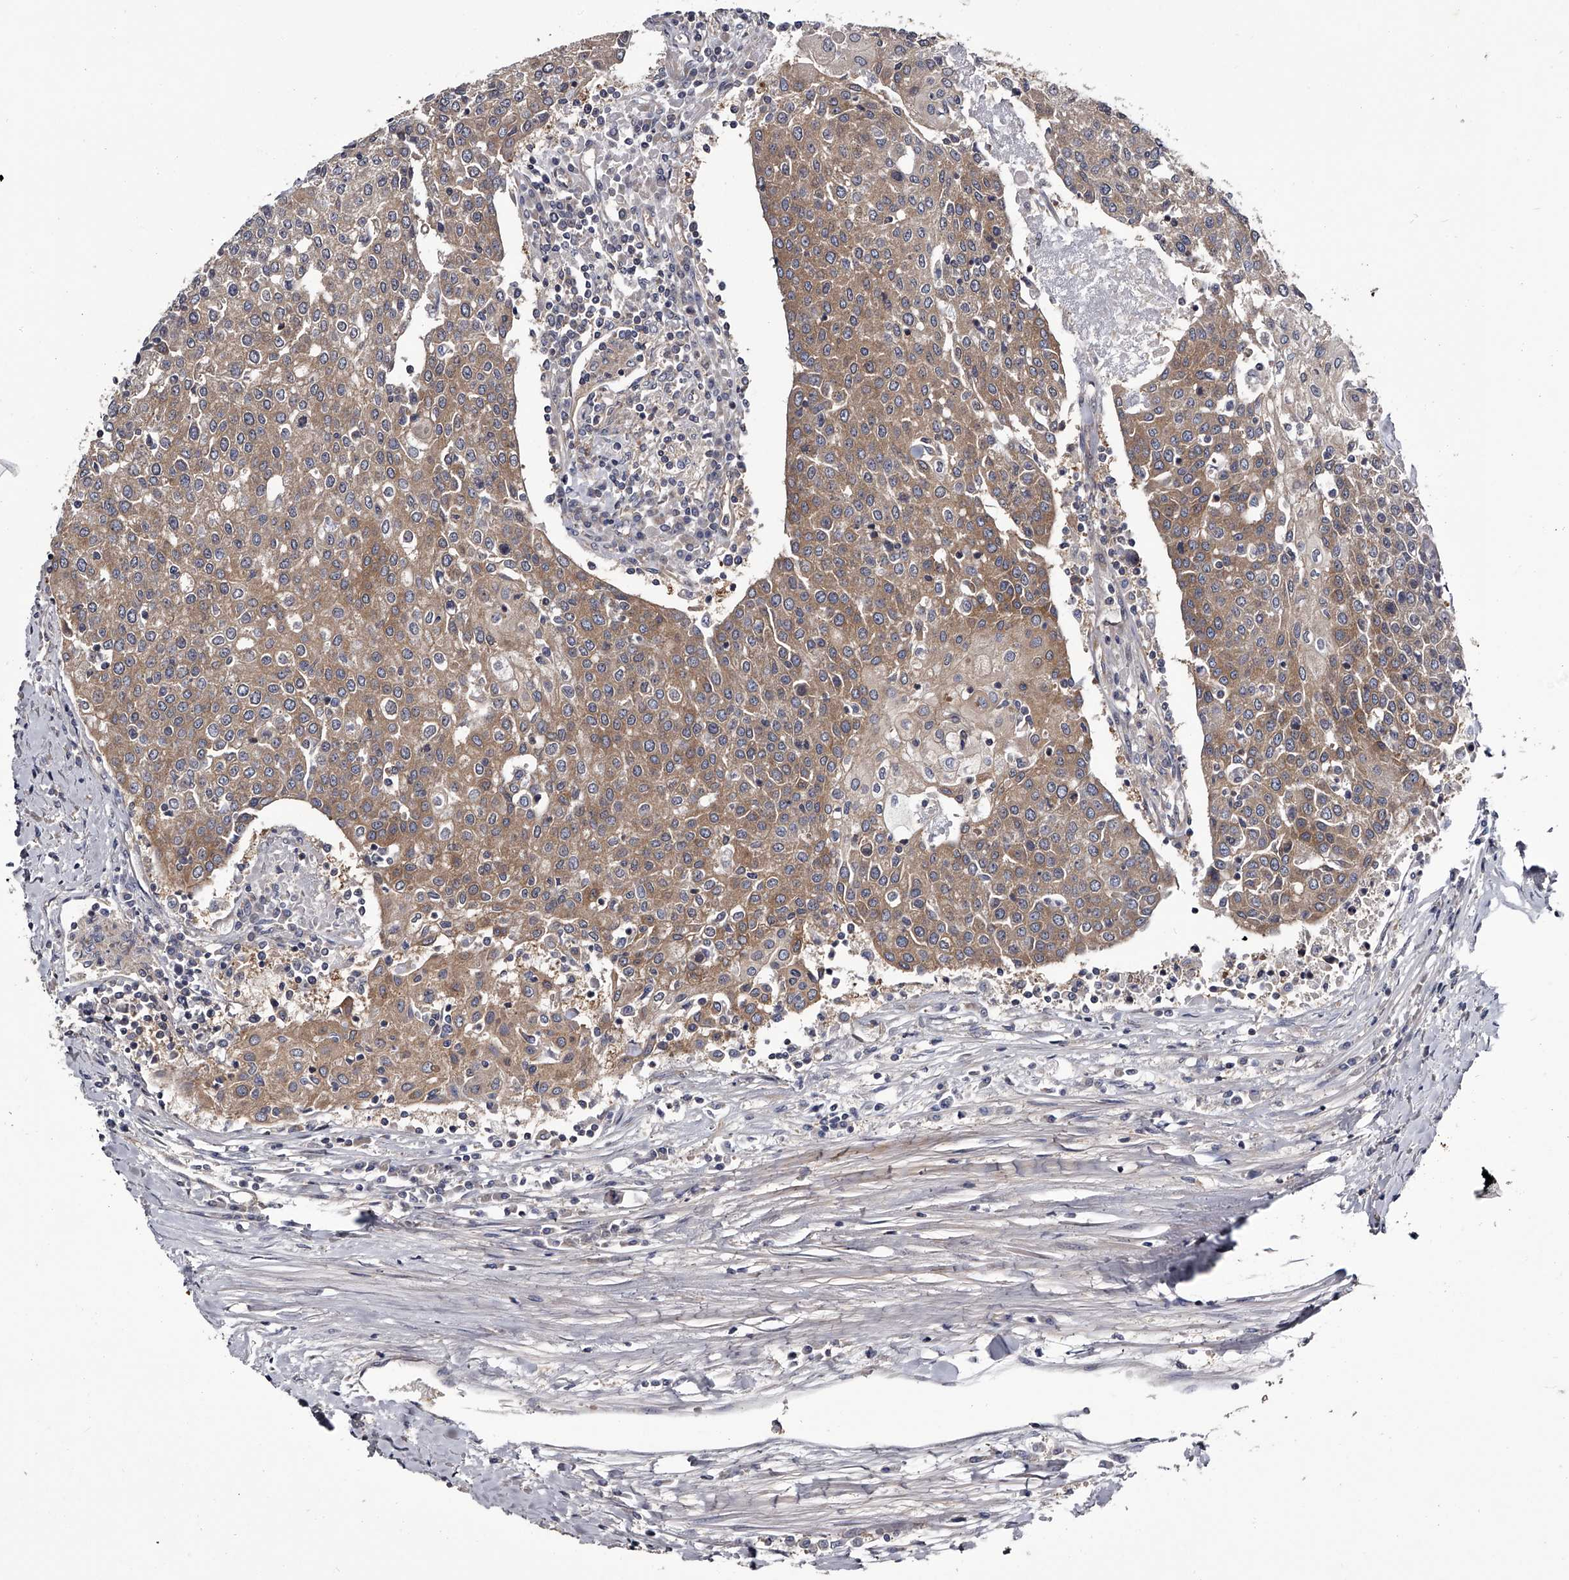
{"staining": {"intensity": "weak", "quantity": ">75%", "location": "cytoplasmic/membranous"}, "tissue": "urothelial cancer", "cell_type": "Tumor cells", "image_type": "cancer", "snomed": [{"axis": "morphology", "description": "Urothelial carcinoma, High grade"}, {"axis": "topography", "description": "Urinary bladder"}], "caption": "A brown stain shows weak cytoplasmic/membranous positivity of a protein in urothelial carcinoma (high-grade) tumor cells.", "gene": "GAPVD1", "patient": {"sex": "female", "age": 85}}